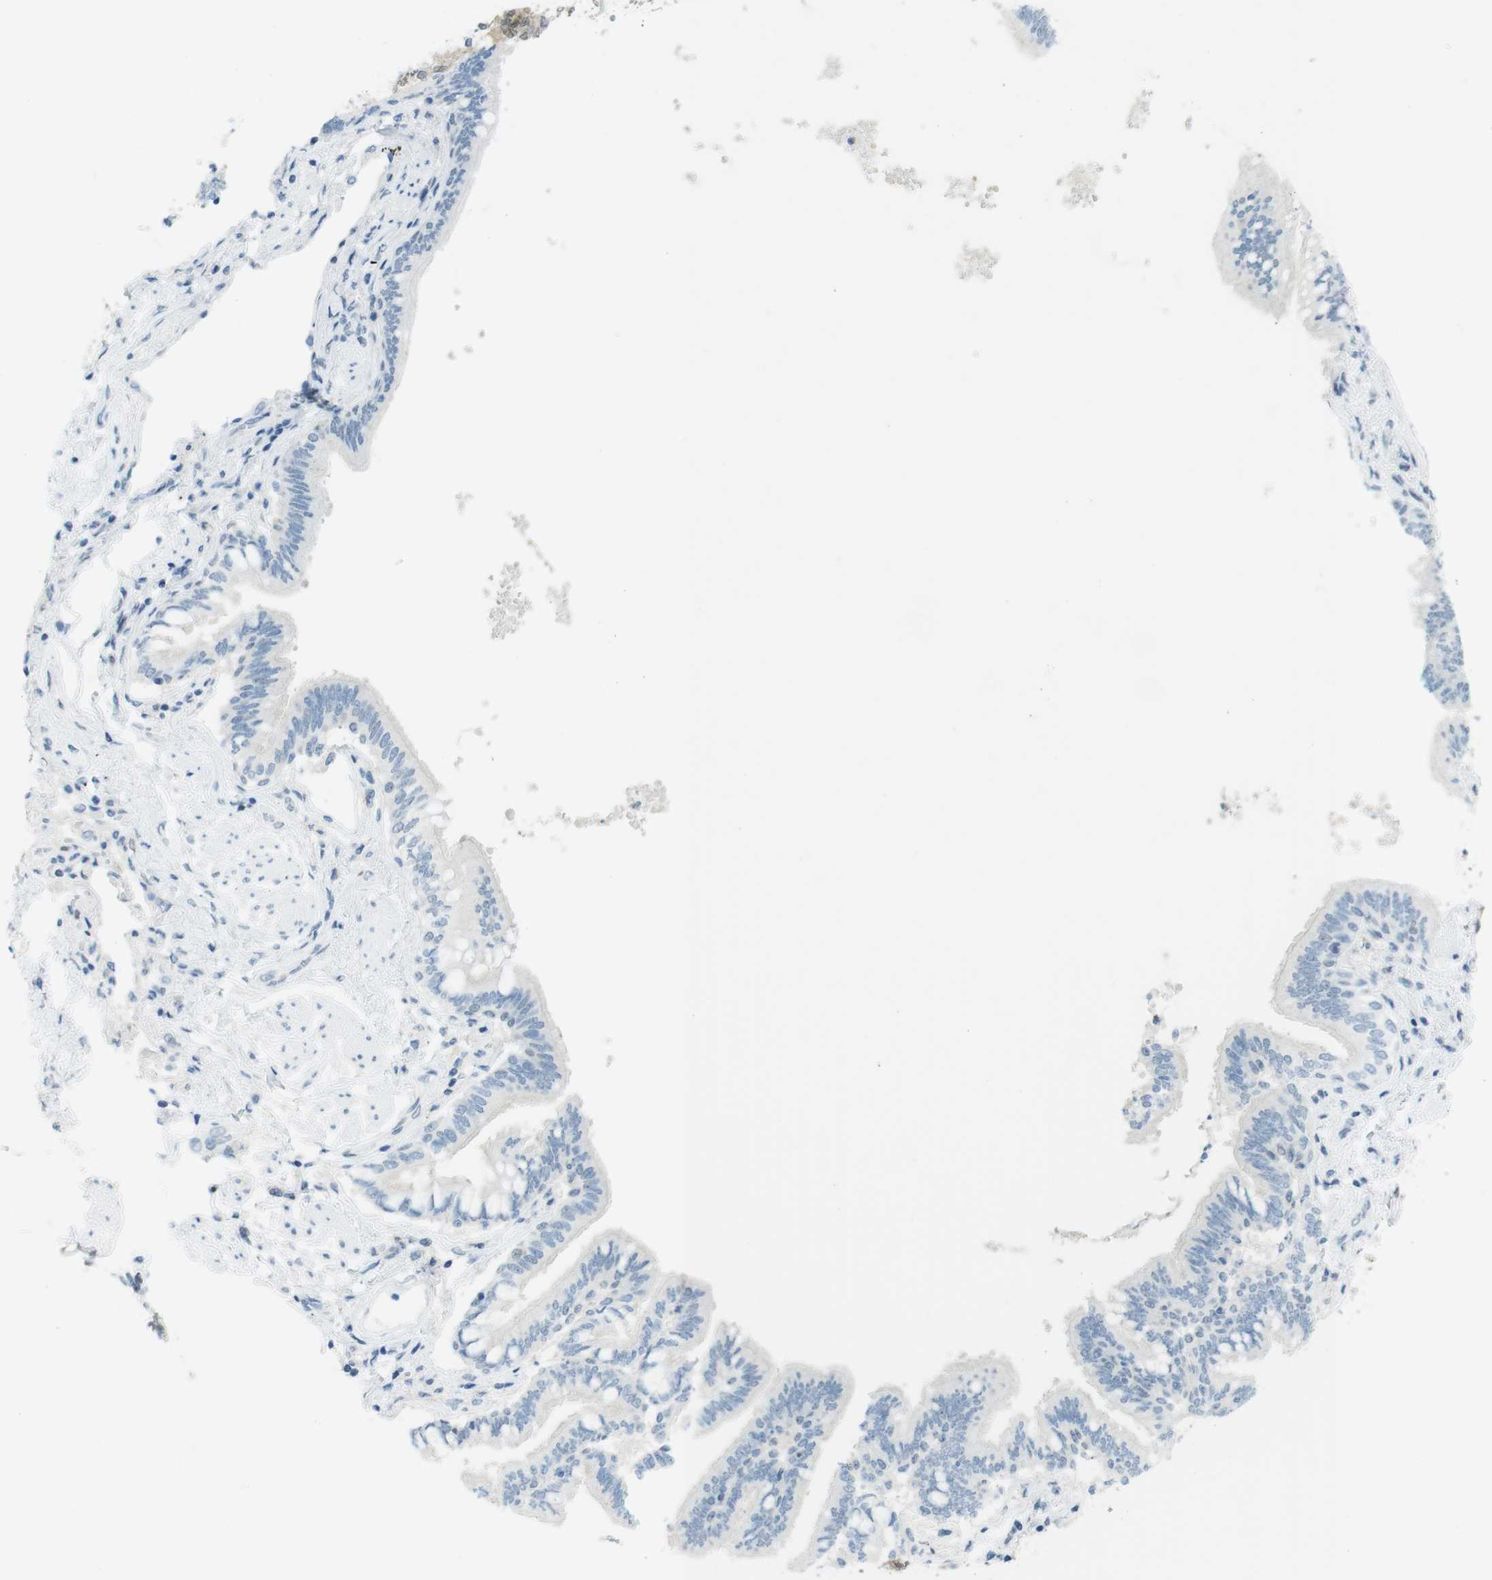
{"staining": {"intensity": "moderate", "quantity": ">75%", "location": "cytoplasmic/membranous,nuclear"}, "tissue": "bronchus", "cell_type": "Respiratory epithelial cells", "image_type": "normal", "snomed": [{"axis": "morphology", "description": "Normal tissue, NOS"}, {"axis": "topography", "description": "Bronchus"}, {"axis": "topography", "description": "Lung"}], "caption": "This is an image of immunohistochemistry (IHC) staining of normal bronchus, which shows moderate staining in the cytoplasmic/membranous,nuclear of respiratory epithelial cells.", "gene": "UBB", "patient": {"sex": "male", "age": 64}}